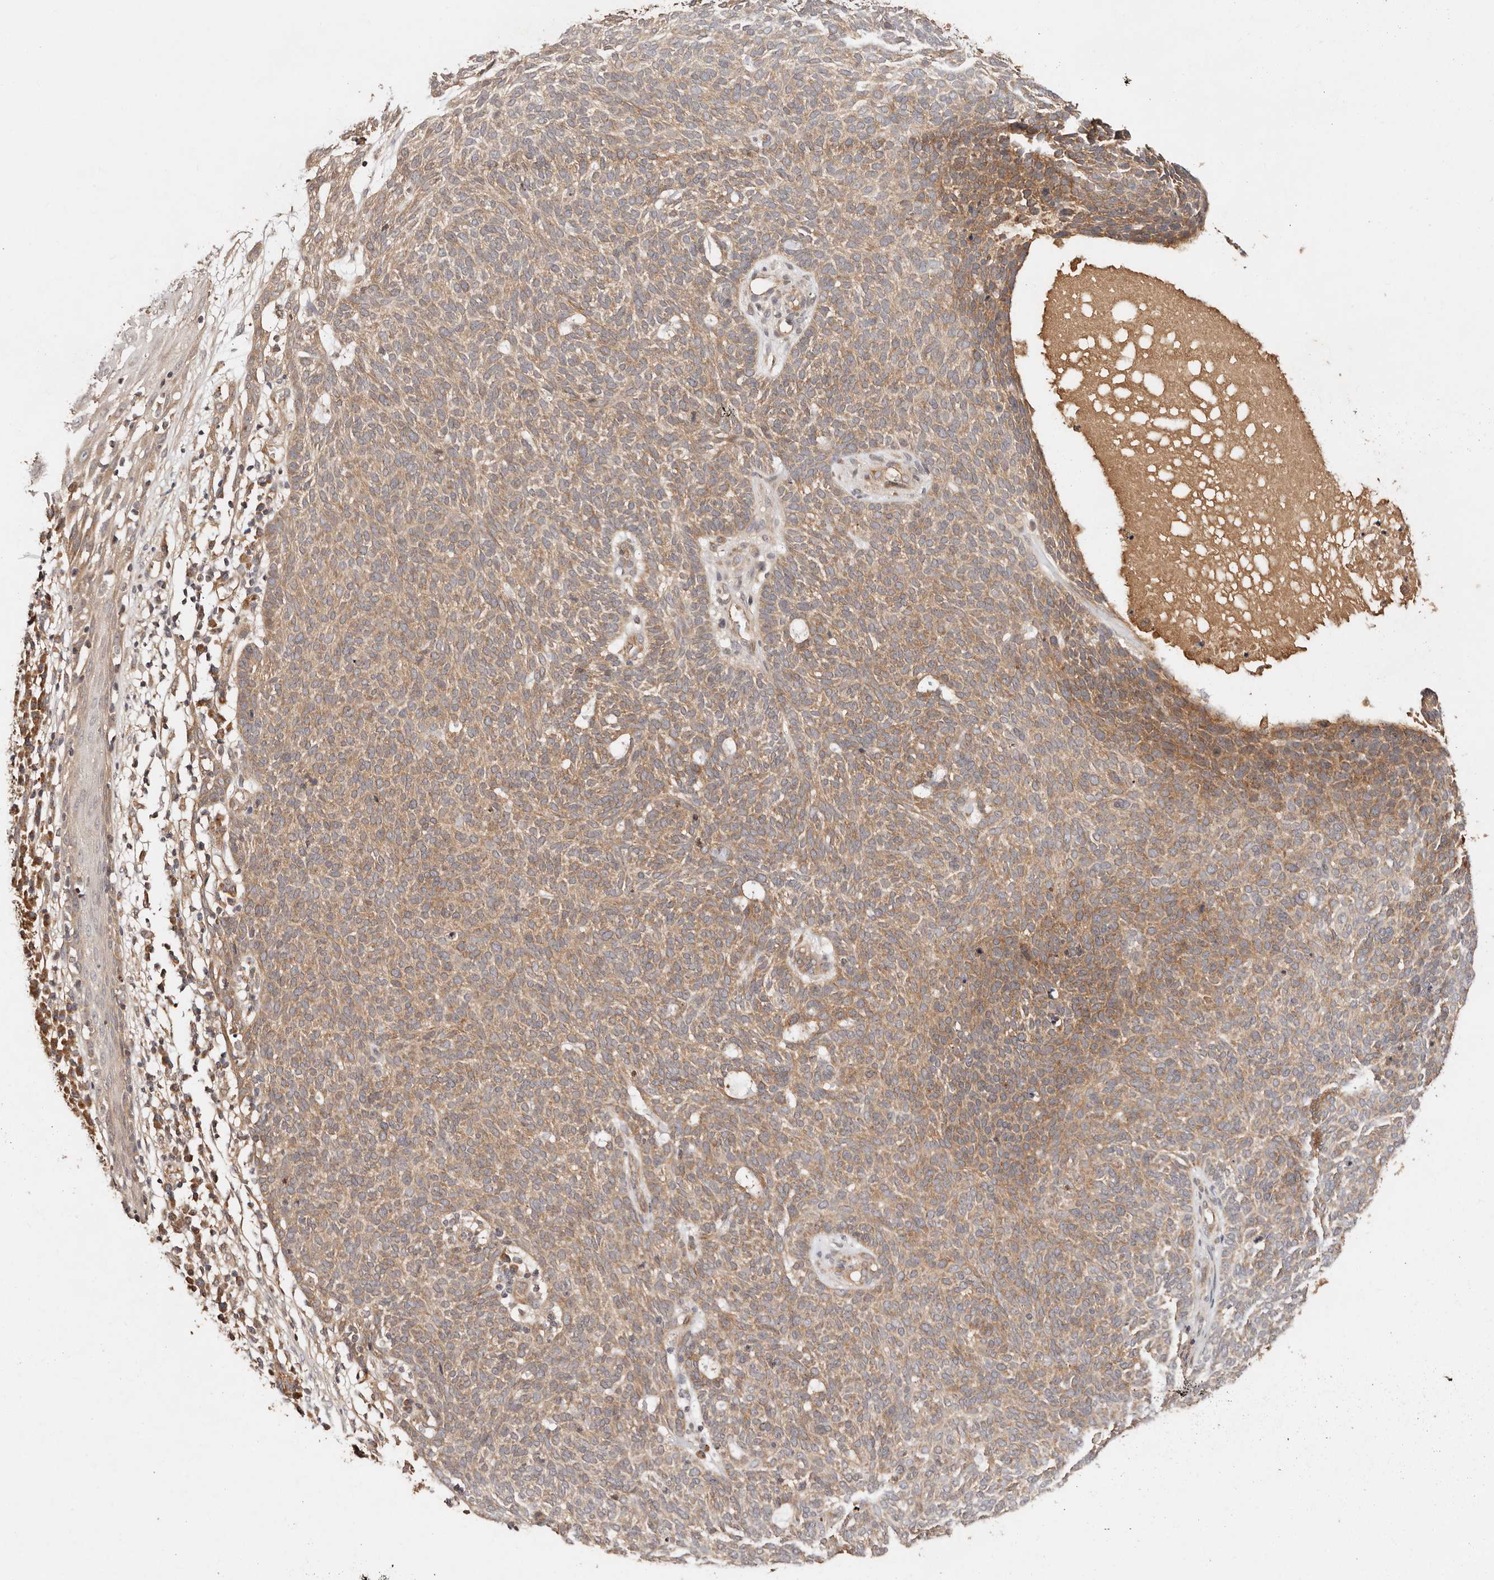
{"staining": {"intensity": "moderate", "quantity": ">75%", "location": "cytoplasmic/membranous"}, "tissue": "skin cancer", "cell_type": "Tumor cells", "image_type": "cancer", "snomed": [{"axis": "morphology", "description": "Squamous cell carcinoma, NOS"}, {"axis": "topography", "description": "Skin"}], "caption": "Squamous cell carcinoma (skin) stained with immunohistochemistry demonstrates moderate cytoplasmic/membranous staining in about >75% of tumor cells. Using DAB (3,3'-diaminobenzidine) (brown) and hematoxylin (blue) stains, captured at high magnification using brightfield microscopy.", "gene": "DENND11", "patient": {"sex": "female", "age": 90}}